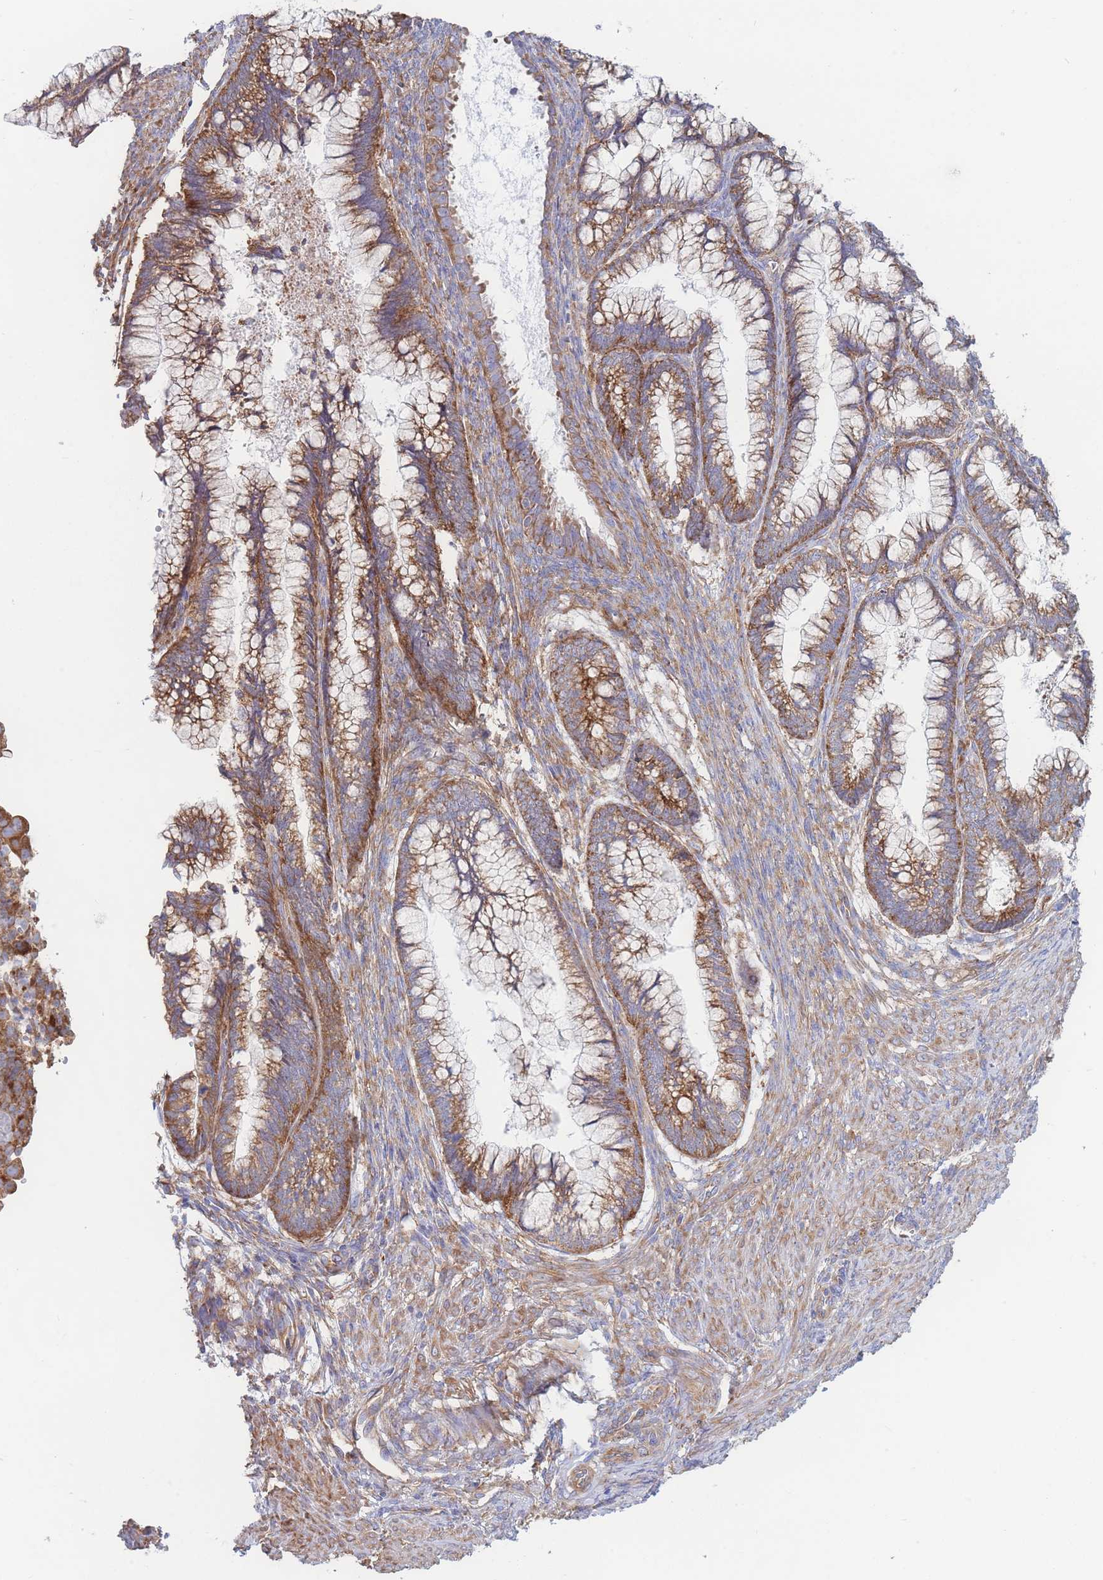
{"staining": {"intensity": "strong", "quantity": ">75%", "location": "cytoplasmic/membranous"}, "tissue": "cervical cancer", "cell_type": "Tumor cells", "image_type": "cancer", "snomed": [{"axis": "morphology", "description": "Adenocarcinoma, NOS"}, {"axis": "topography", "description": "Cervix"}], "caption": "Cervical cancer tissue demonstrates strong cytoplasmic/membranous staining in about >75% of tumor cells The protein is shown in brown color, while the nuclei are stained blue.", "gene": "RPL8", "patient": {"sex": "female", "age": 44}}